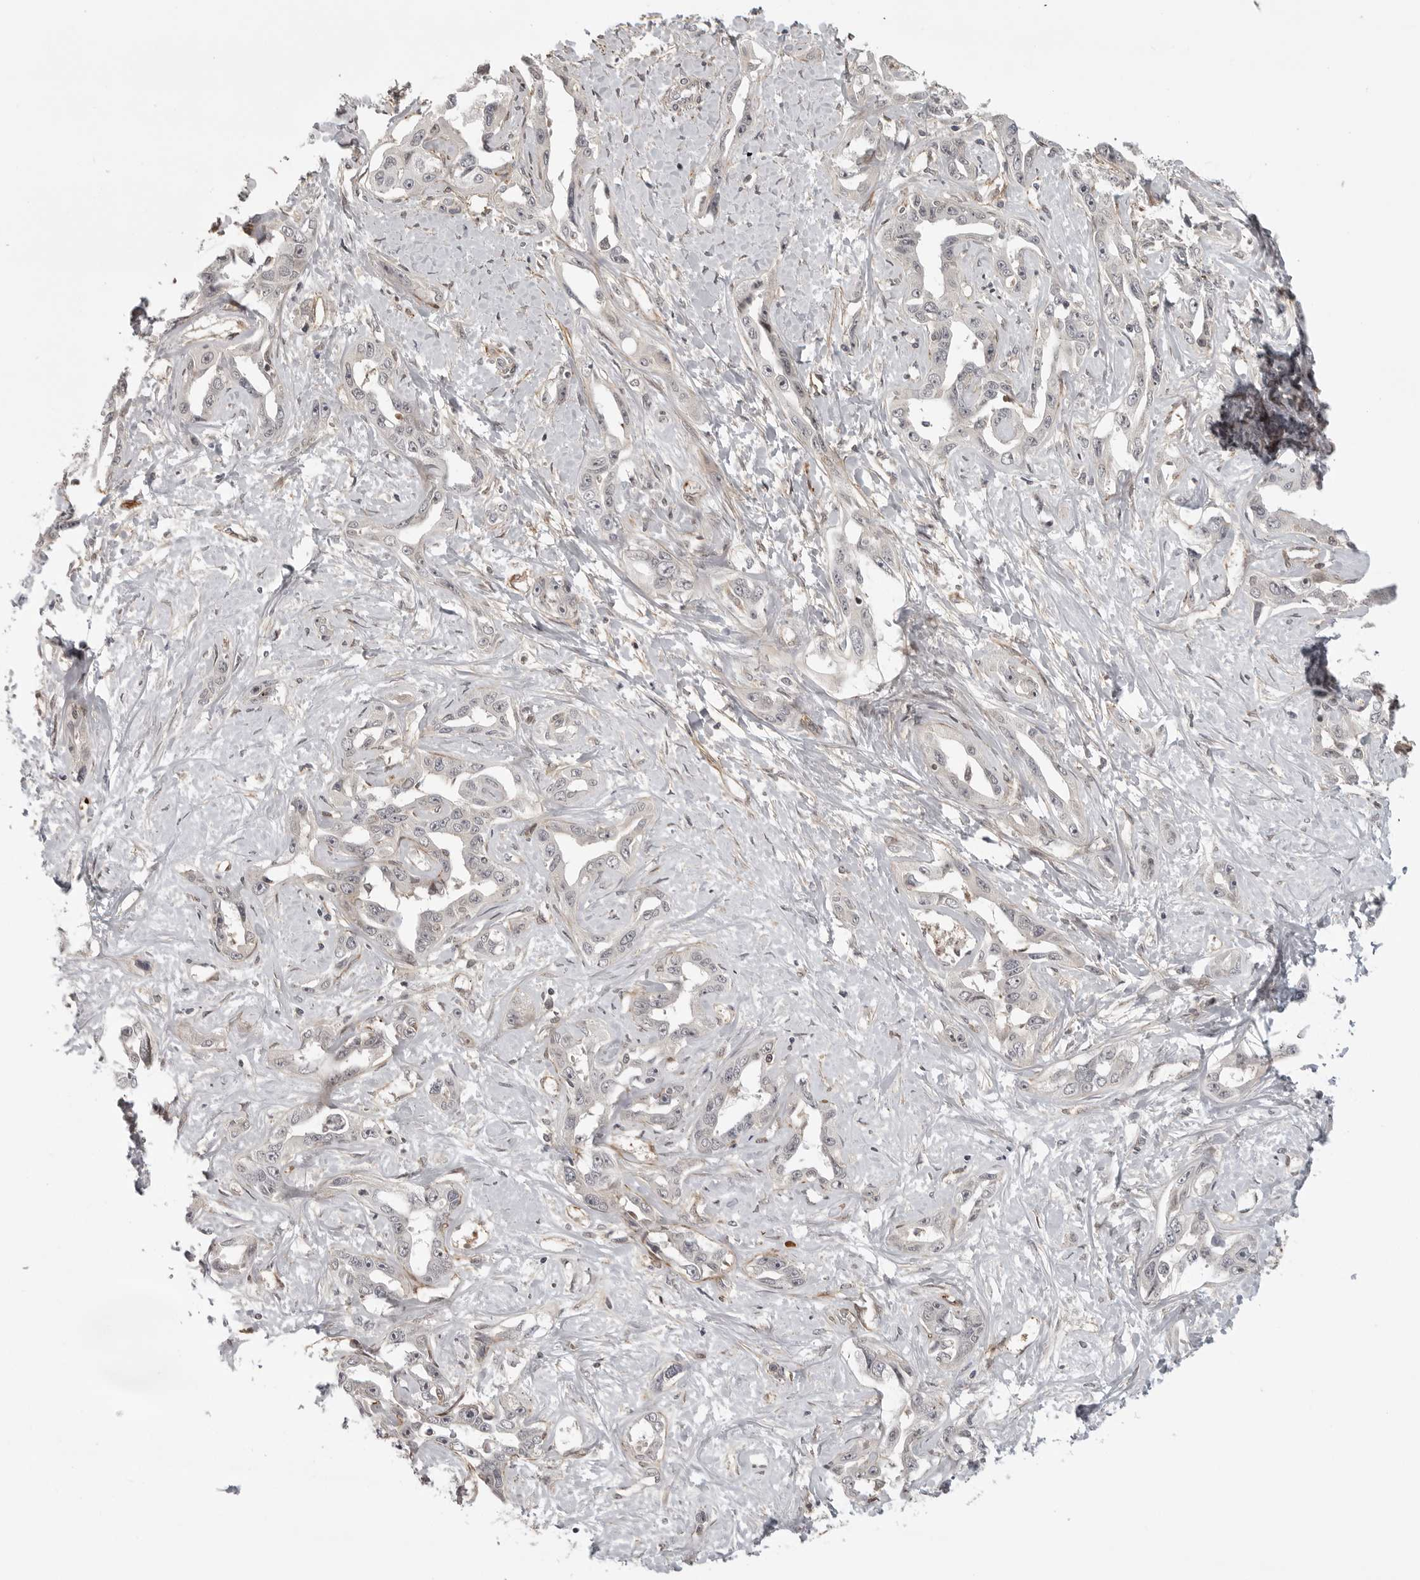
{"staining": {"intensity": "negative", "quantity": "none", "location": "none"}, "tissue": "liver cancer", "cell_type": "Tumor cells", "image_type": "cancer", "snomed": [{"axis": "morphology", "description": "Cholangiocarcinoma"}, {"axis": "topography", "description": "Liver"}], "caption": "Immunohistochemistry (IHC) of liver cancer (cholangiocarcinoma) reveals no expression in tumor cells.", "gene": "TUT4", "patient": {"sex": "male", "age": 59}}